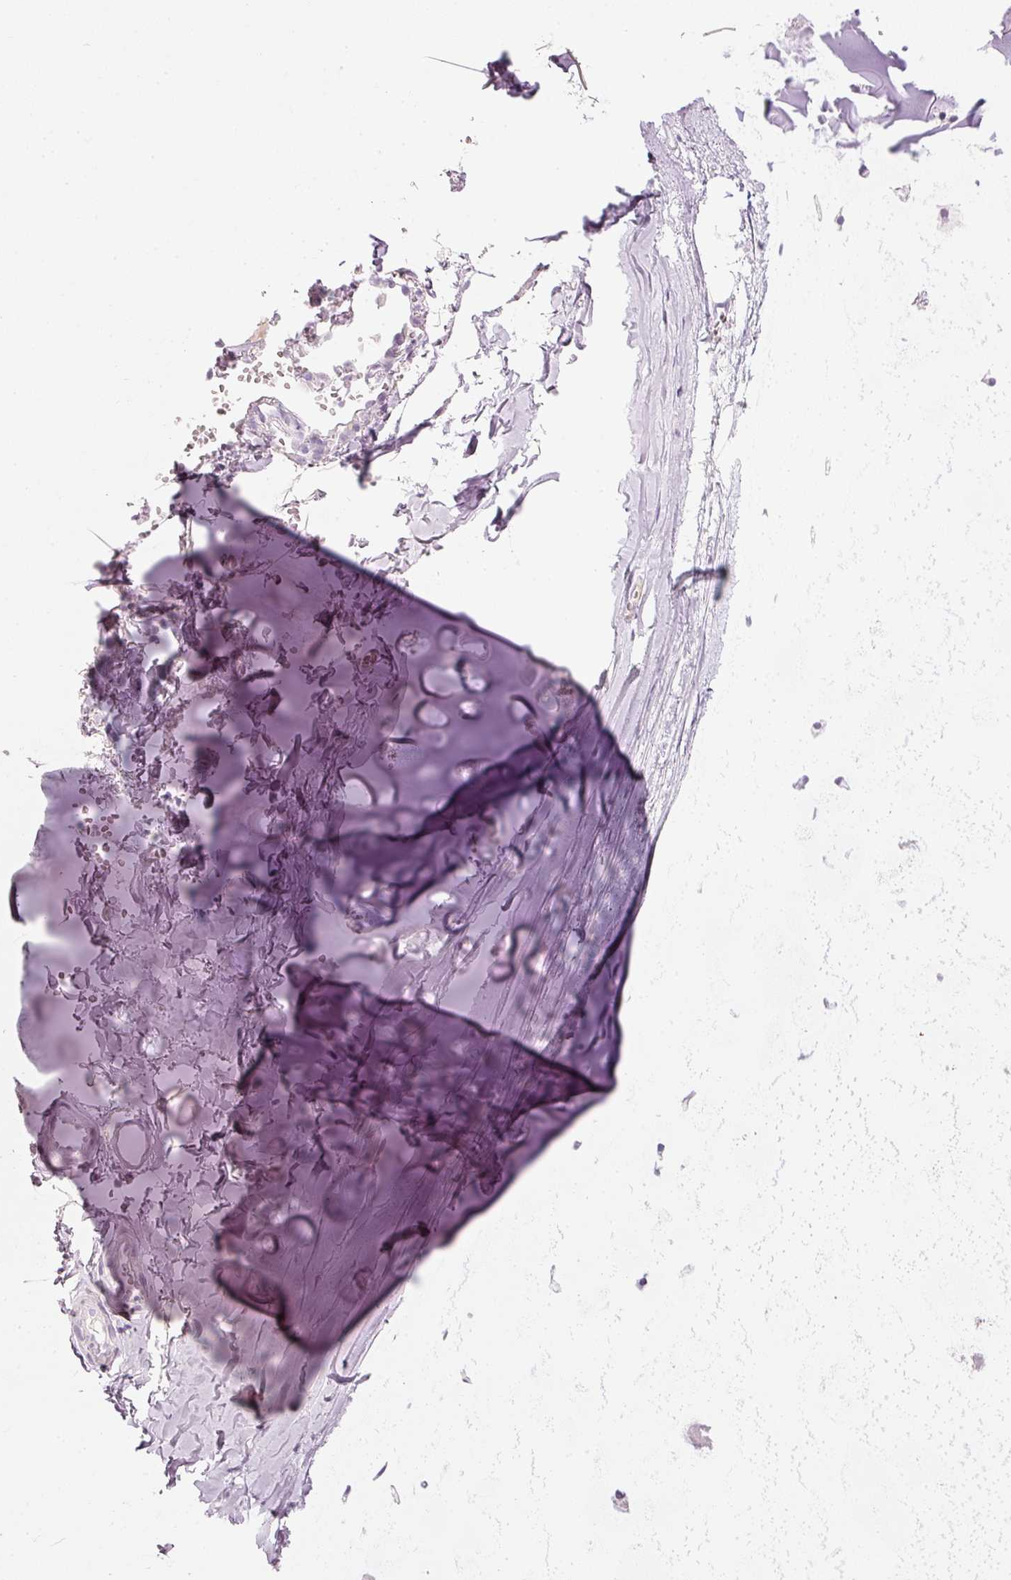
{"staining": {"intensity": "negative", "quantity": "none", "location": "none"}, "tissue": "soft tissue", "cell_type": "Chondrocytes", "image_type": "normal", "snomed": [{"axis": "morphology", "description": "Normal tissue, NOS"}, {"axis": "topography", "description": "Cartilage tissue"}, {"axis": "topography", "description": "Bronchus"}, {"axis": "topography", "description": "Peripheral nerve tissue"}], "caption": "Protein analysis of normal soft tissue exhibits no significant positivity in chondrocytes. The staining is performed using DAB (3,3'-diaminobenzidine) brown chromogen with nuclei counter-stained in using hematoxylin.", "gene": "VCAM1", "patient": {"sex": "female", "age": 59}}